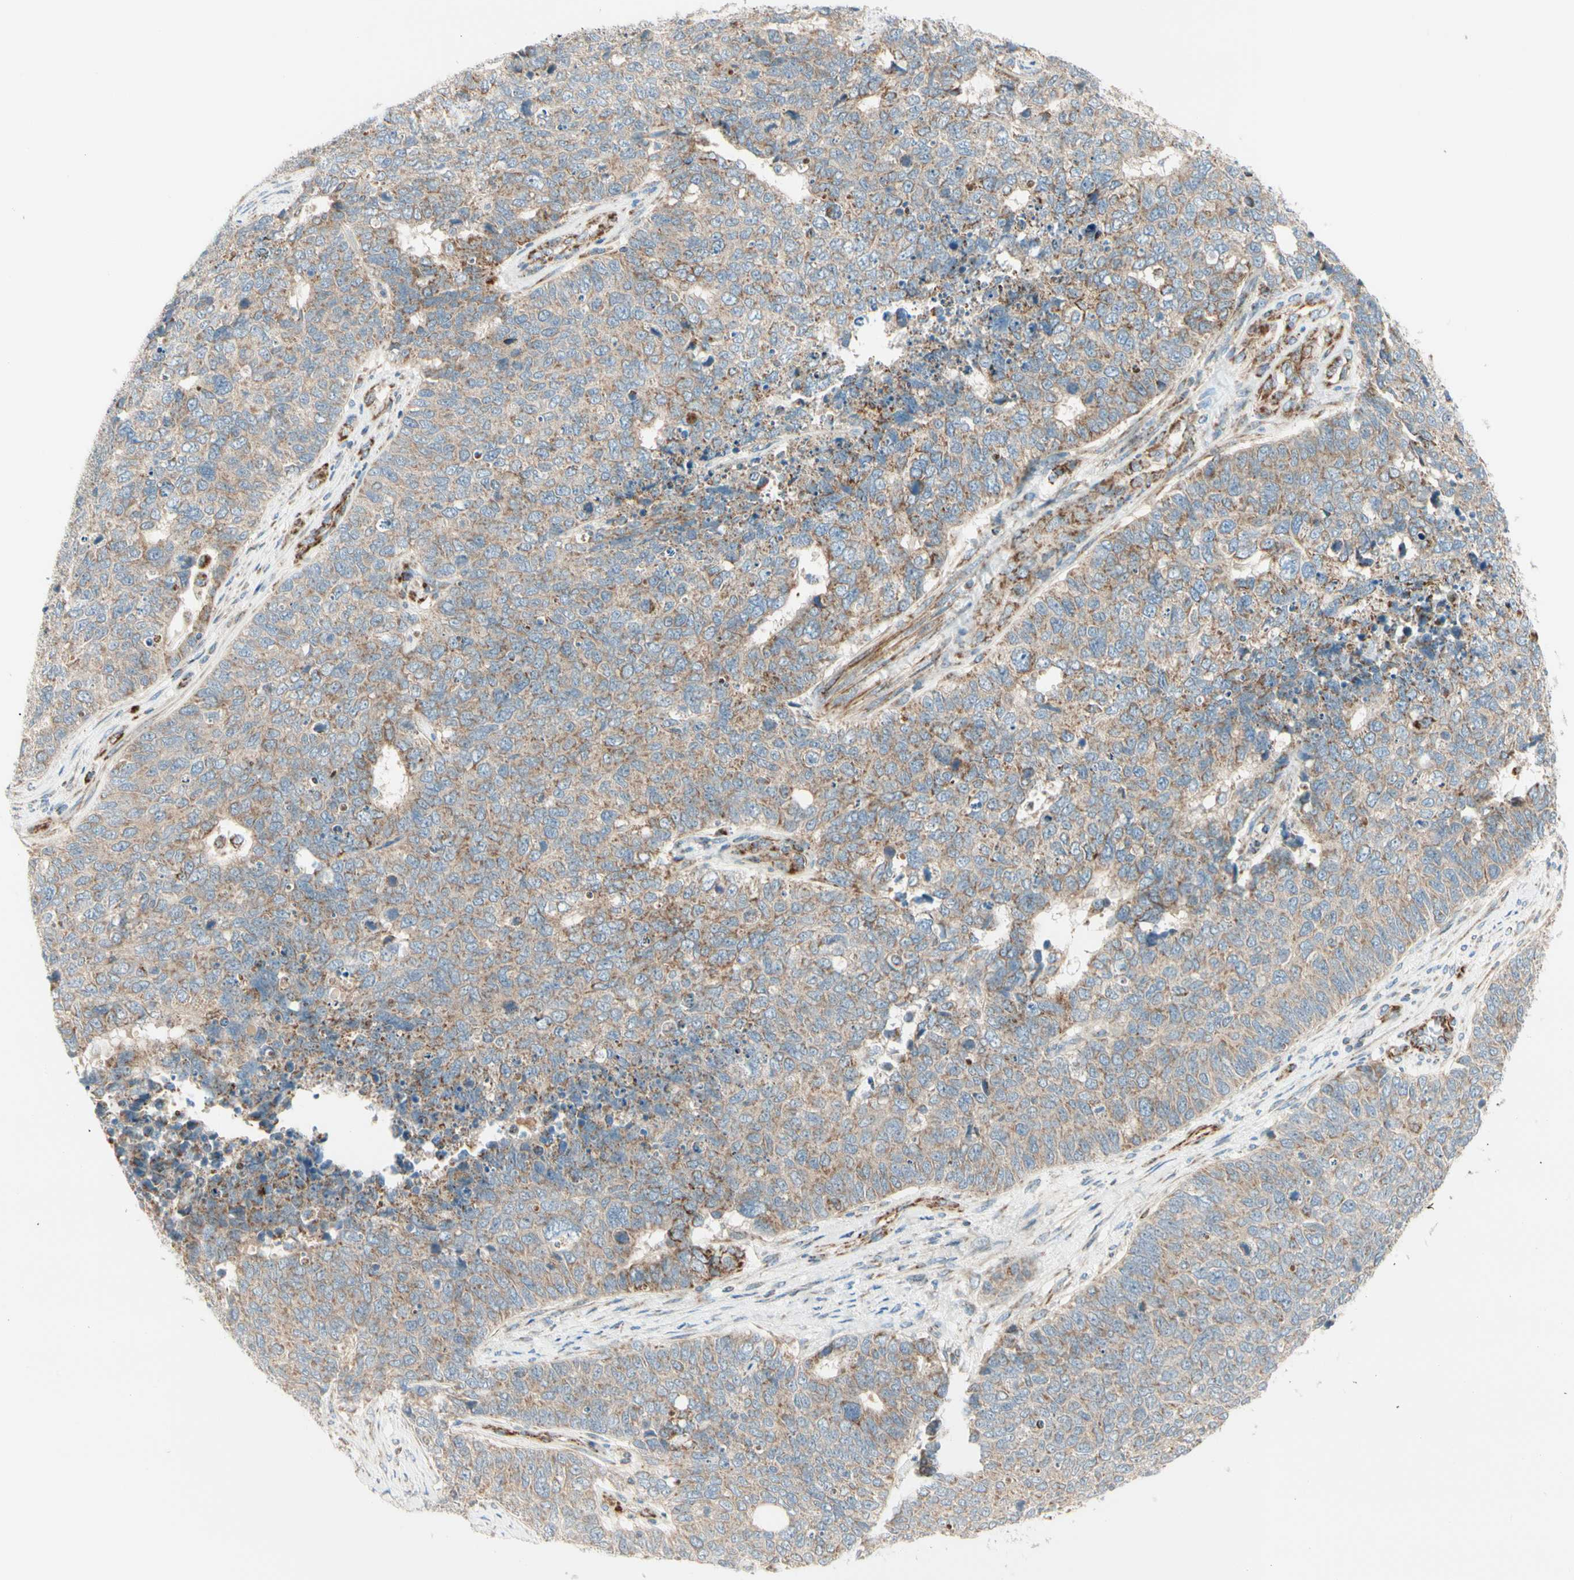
{"staining": {"intensity": "moderate", "quantity": ">75%", "location": "cytoplasmic/membranous"}, "tissue": "cervical cancer", "cell_type": "Tumor cells", "image_type": "cancer", "snomed": [{"axis": "morphology", "description": "Squamous cell carcinoma, NOS"}, {"axis": "topography", "description": "Cervix"}], "caption": "IHC of human cervical cancer (squamous cell carcinoma) displays medium levels of moderate cytoplasmic/membranous positivity in about >75% of tumor cells. The staining is performed using DAB brown chromogen to label protein expression. The nuclei are counter-stained blue using hematoxylin.", "gene": "TBC1D10A", "patient": {"sex": "female", "age": 63}}